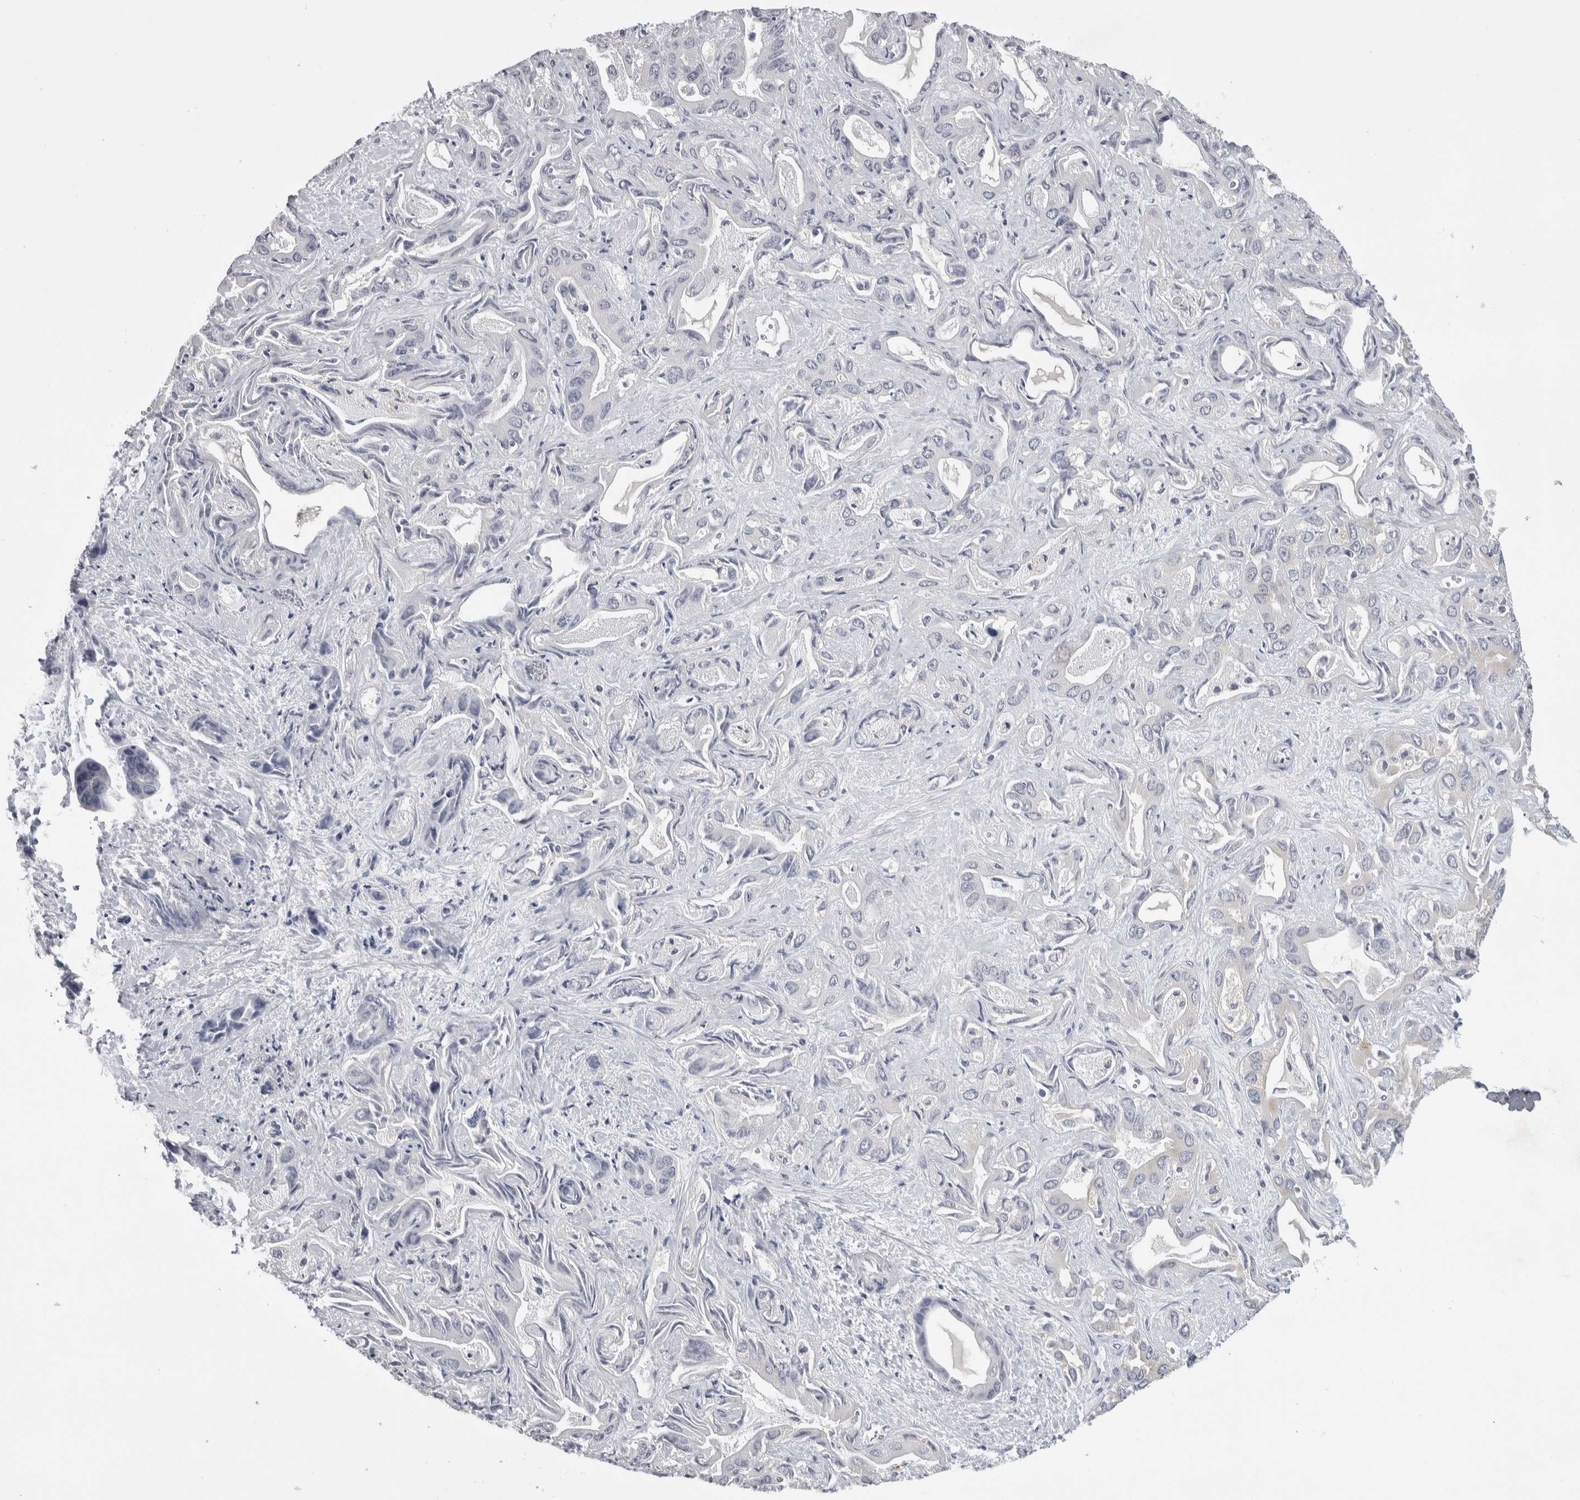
{"staining": {"intensity": "negative", "quantity": "none", "location": "none"}, "tissue": "liver cancer", "cell_type": "Tumor cells", "image_type": "cancer", "snomed": [{"axis": "morphology", "description": "Cholangiocarcinoma"}, {"axis": "topography", "description": "Liver"}], "caption": "Liver cancer stained for a protein using immunohistochemistry exhibits no positivity tumor cells.", "gene": "NFKB2", "patient": {"sex": "female", "age": 52}}